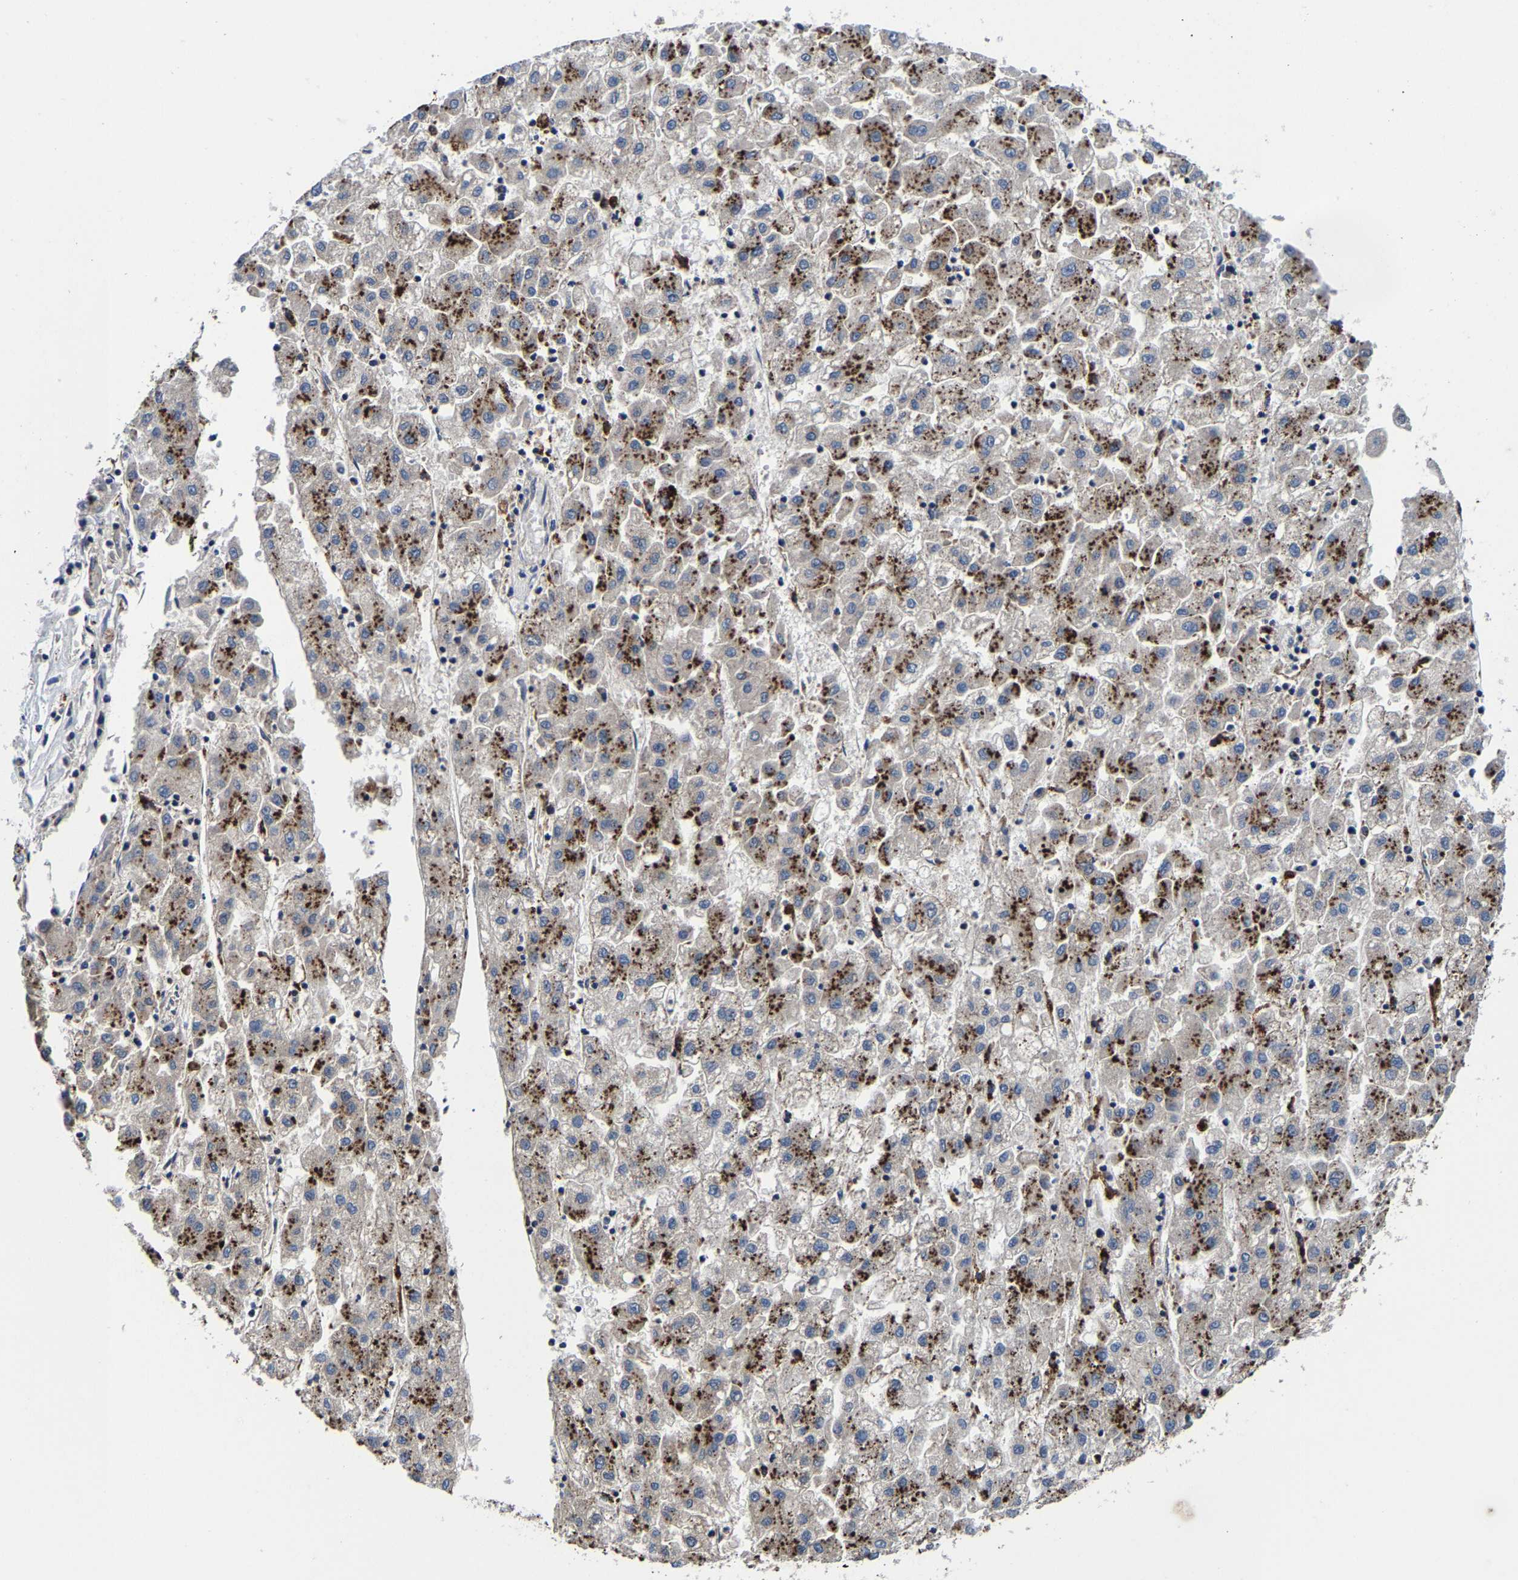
{"staining": {"intensity": "moderate", "quantity": "25%-75%", "location": "cytoplasmic/membranous"}, "tissue": "liver cancer", "cell_type": "Tumor cells", "image_type": "cancer", "snomed": [{"axis": "morphology", "description": "Carcinoma, Hepatocellular, NOS"}, {"axis": "topography", "description": "Liver"}], "caption": "Human liver hepatocellular carcinoma stained for a protein (brown) shows moderate cytoplasmic/membranous positive positivity in about 25%-75% of tumor cells.", "gene": "ZCCHC7", "patient": {"sex": "male", "age": 72}}